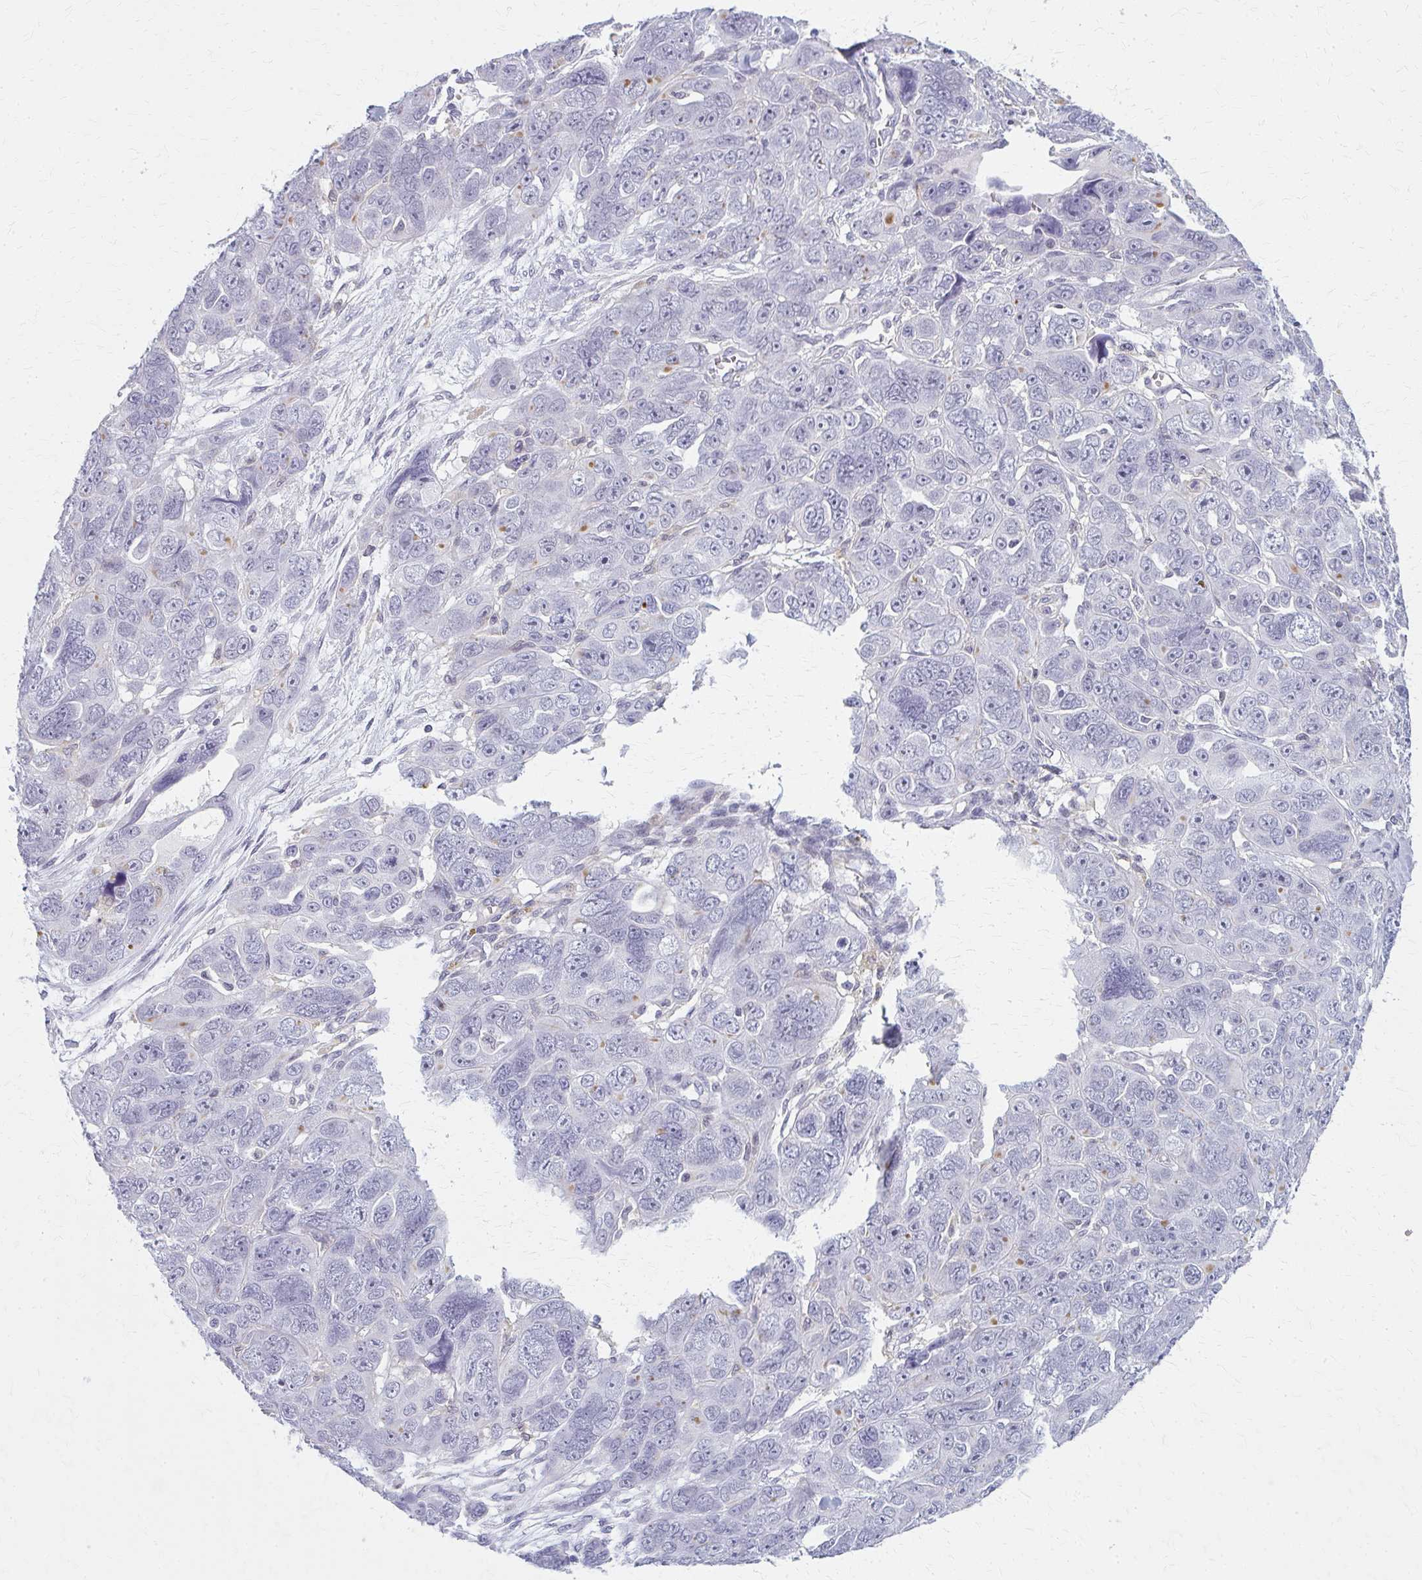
{"staining": {"intensity": "negative", "quantity": "none", "location": "none"}, "tissue": "ovarian cancer", "cell_type": "Tumor cells", "image_type": "cancer", "snomed": [{"axis": "morphology", "description": "Cystadenocarcinoma, serous, NOS"}, {"axis": "topography", "description": "Ovary"}], "caption": "Ovarian cancer (serous cystadenocarcinoma) was stained to show a protein in brown. There is no significant staining in tumor cells.", "gene": "CASQ2", "patient": {"sex": "female", "age": 63}}